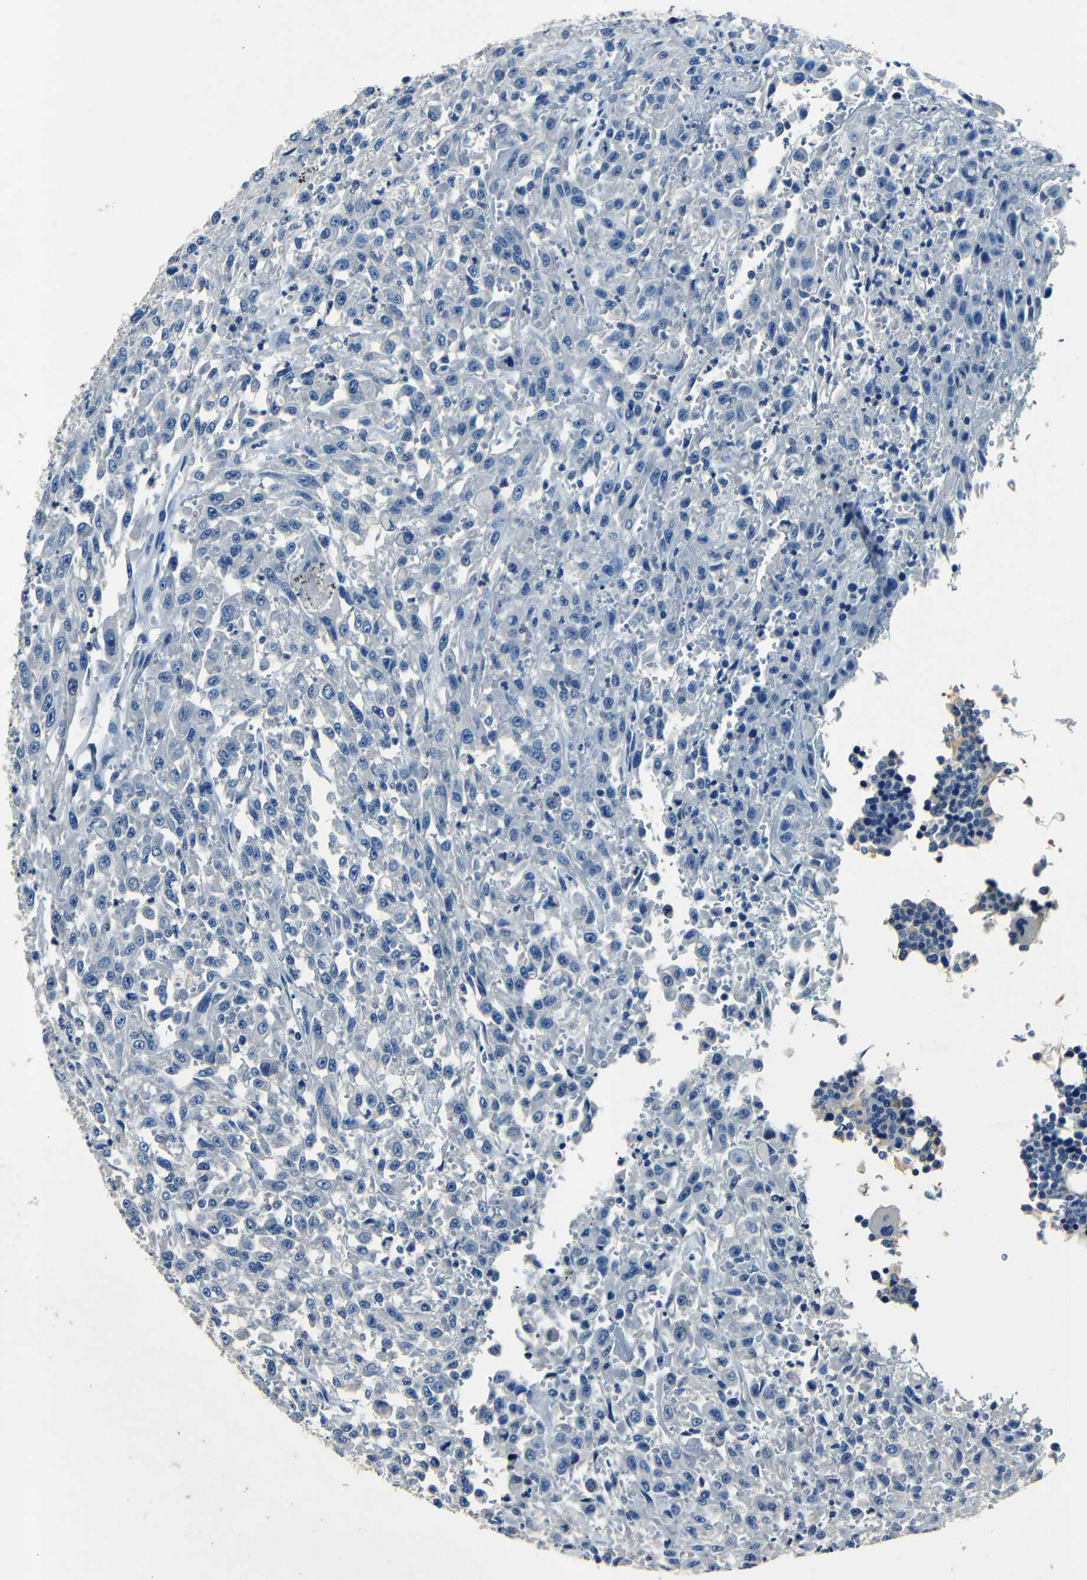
{"staining": {"intensity": "negative", "quantity": "none", "location": "none"}, "tissue": "urothelial cancer", "cell_type": "Tumor cells", "image_type": "cancer", "snomed": [{"axis": "morphology", "description": "Urothelial carcinoma, High grade"}, {"axis": "topography", "description": "Urinary bladder"}], "caption": "A high-resolution micrograph shows IHC staining of high-grade urothelial carcinoma, which demonstrates no significant expression in tumor cells.", "gene": "NCMAP", "patient": {"sex": "male", "age": 46}}